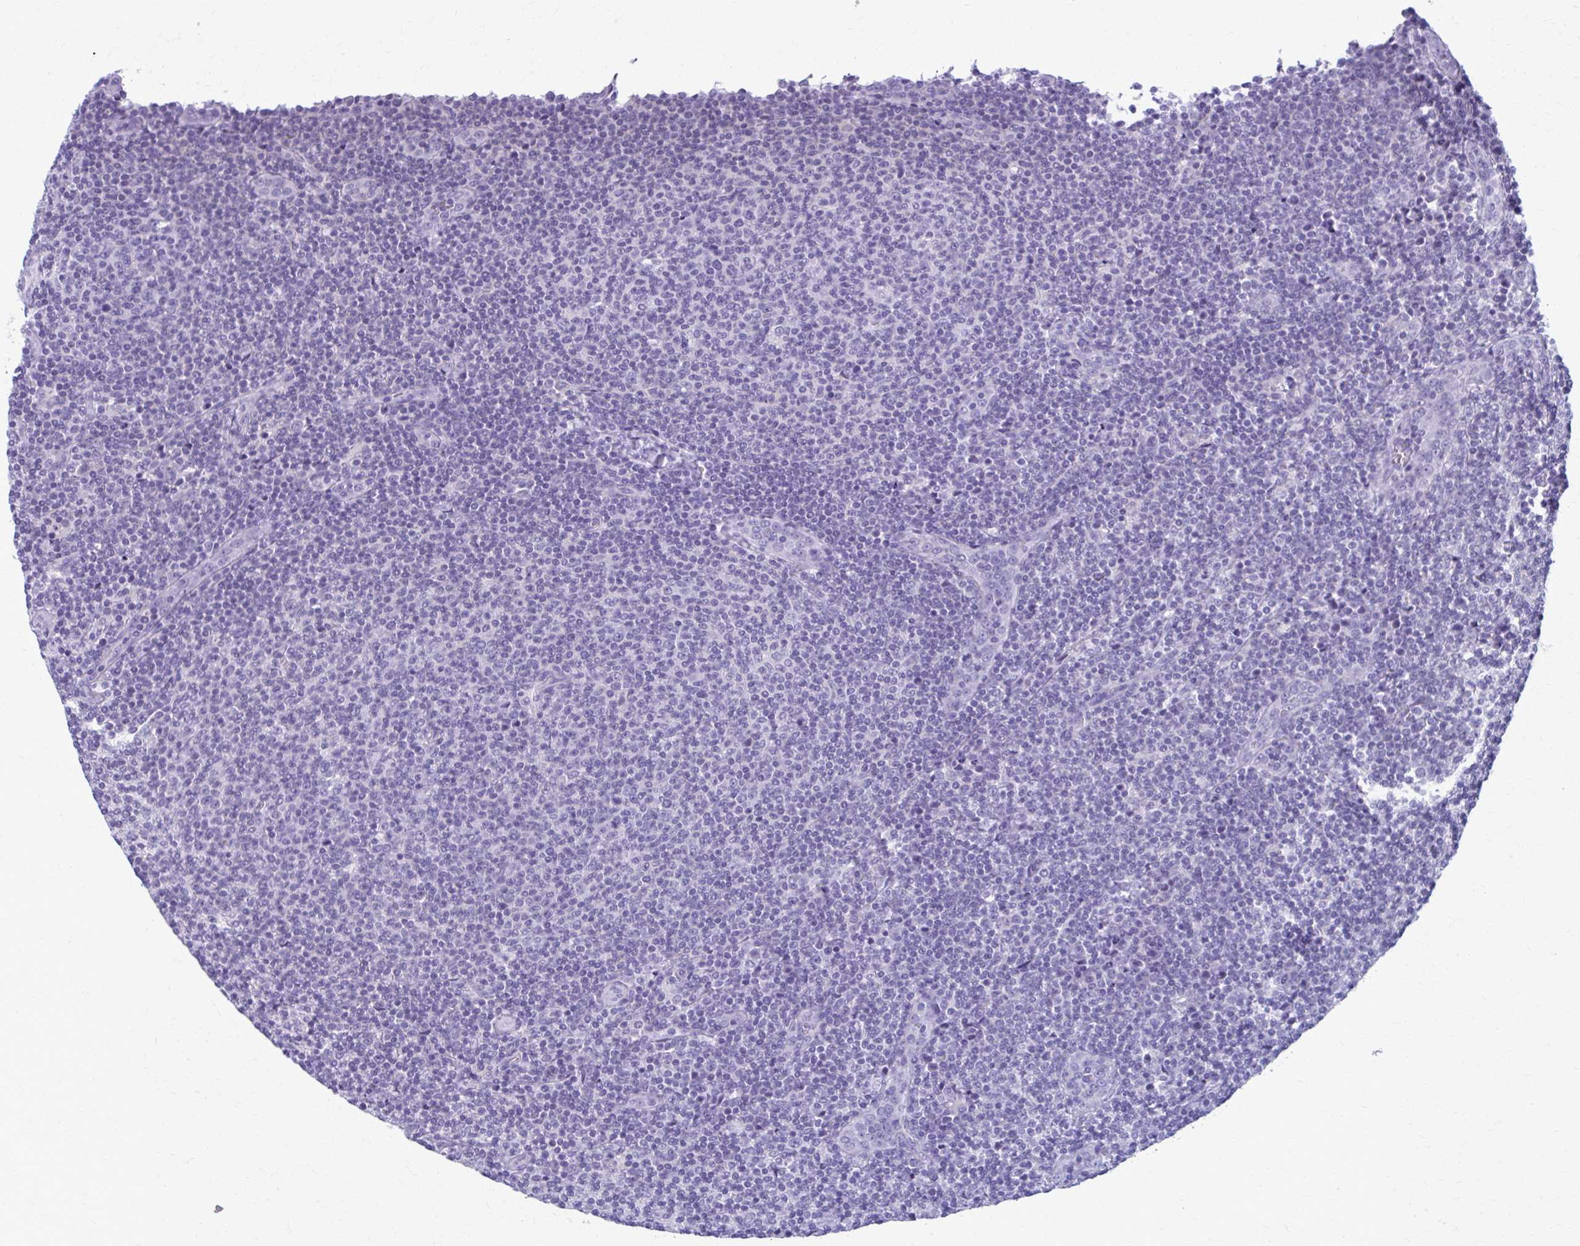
{"staining": {"intensity": "negative", "quantity": "none", "location": "none"}, "tissue": "lymphoma", "cell_type": "Tumor cells", "image_type": "cancer", "snomed": [{"axis": "morphology", "description": "Malignant lymphoma, non-Hodgkin's type, Low grade"}, {"axis": "topography", "description": "Lymph node"}], "caption": "Tumor cells are negative for protein expression in human lymphoma.", "gene": "MPLKIP", "patient": {"sex": "male", "age": 66}}